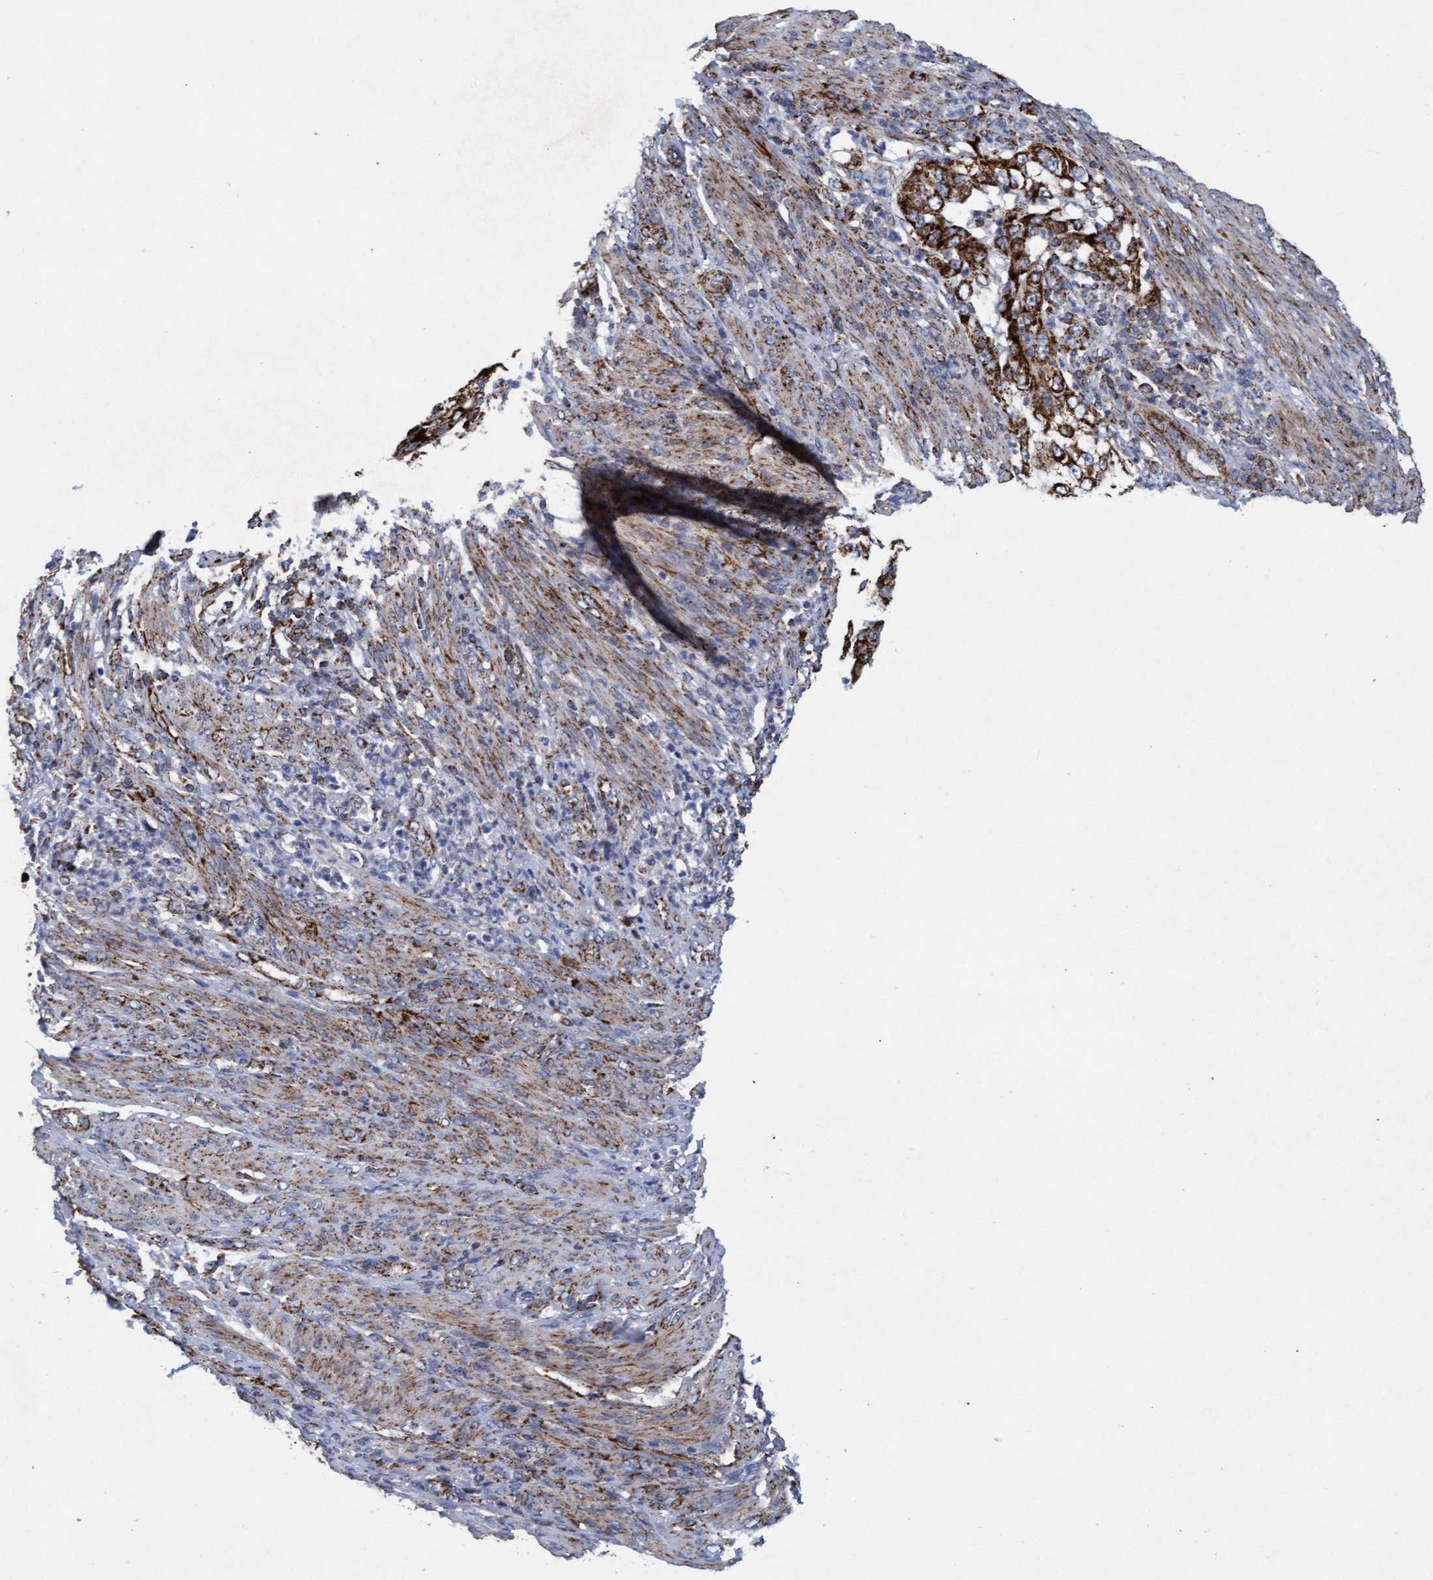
{"staining": {"intensity": "strong", "quantity": ">75%", "location": "cytoplasmic/membranous"}, "tissue": "endometrial cancer", "cell_type": "Tumor cells", "image_type": "cancer", "snomed": [{"axis": "morphology", "description": "Adenocarcinoma, NOS"}, {"axis": "topography", "description": "Endometrium"}], "caption": "Endometrial cancer (adenocarcinoma) tissue demonstrates strong cytoplasmic/membranous positivity in approximately >75% of tumor cells, visualized by immunohistochemistry.", "gene": "MRPL38", "patient": {"sex": "female", "age": 85}}